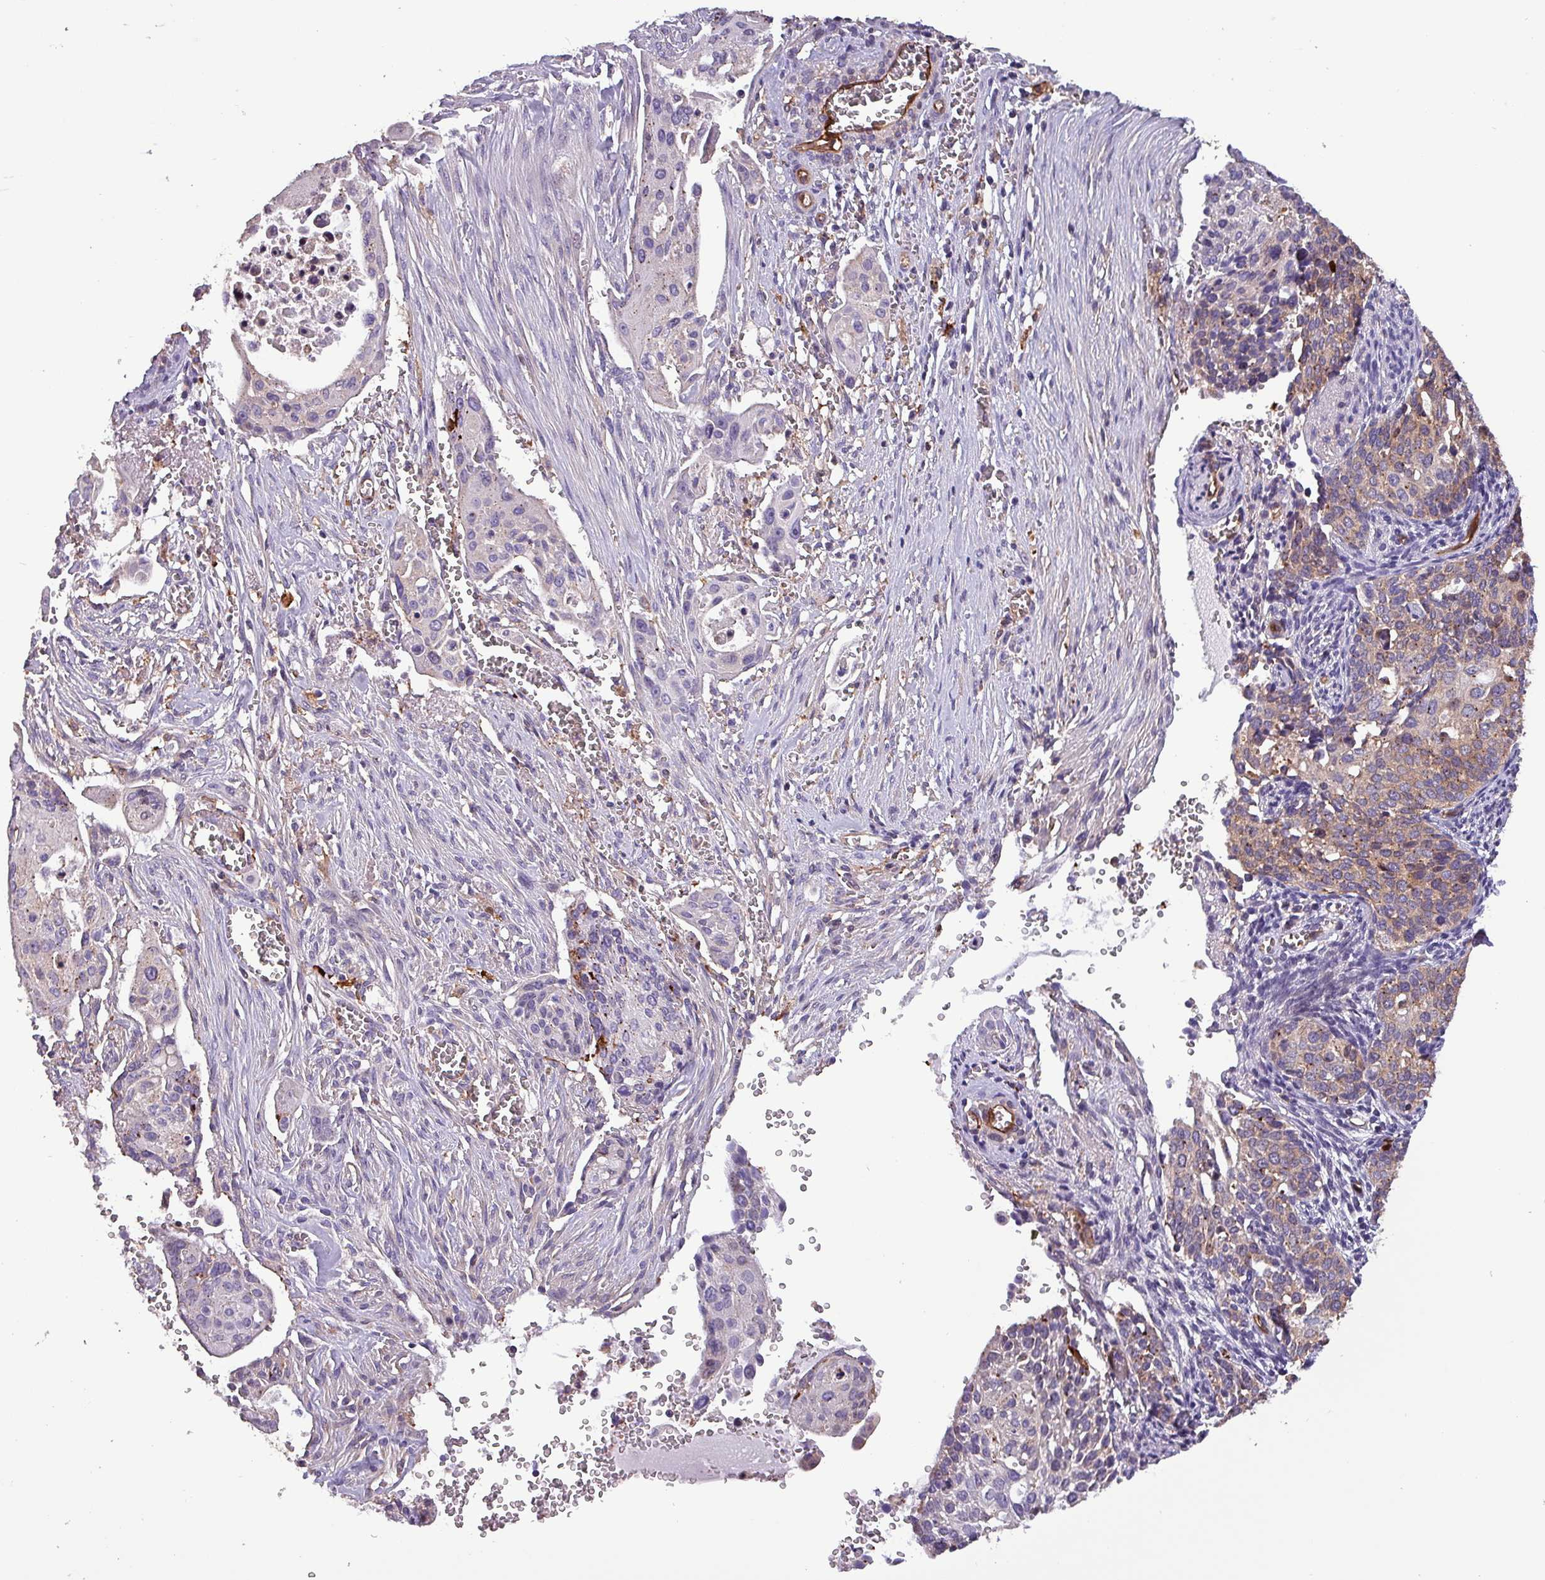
{"staining": {"intensity": "moderate", "quantity": "<25%", "location": "cytoplasmic/membranous"}, "tissue": "cervical cancer", "cell_type": "Tumor cells", "image_type": "cancer", "snomed": [{"axis": "morphology", "description": "Squamous cell carcinoma, NOS"}, {"axis": "topography", "description": "Cervix"}], "caption": "There is low levels of moderate cytoplasmic/membranous expression in tumor cells of cervical cancer (squamous cell carcinoma), as demonstrated by immunohistochemical staining (brown color).", "gene": "SCIN", "patient": {"sex": "female", "age": 44}}